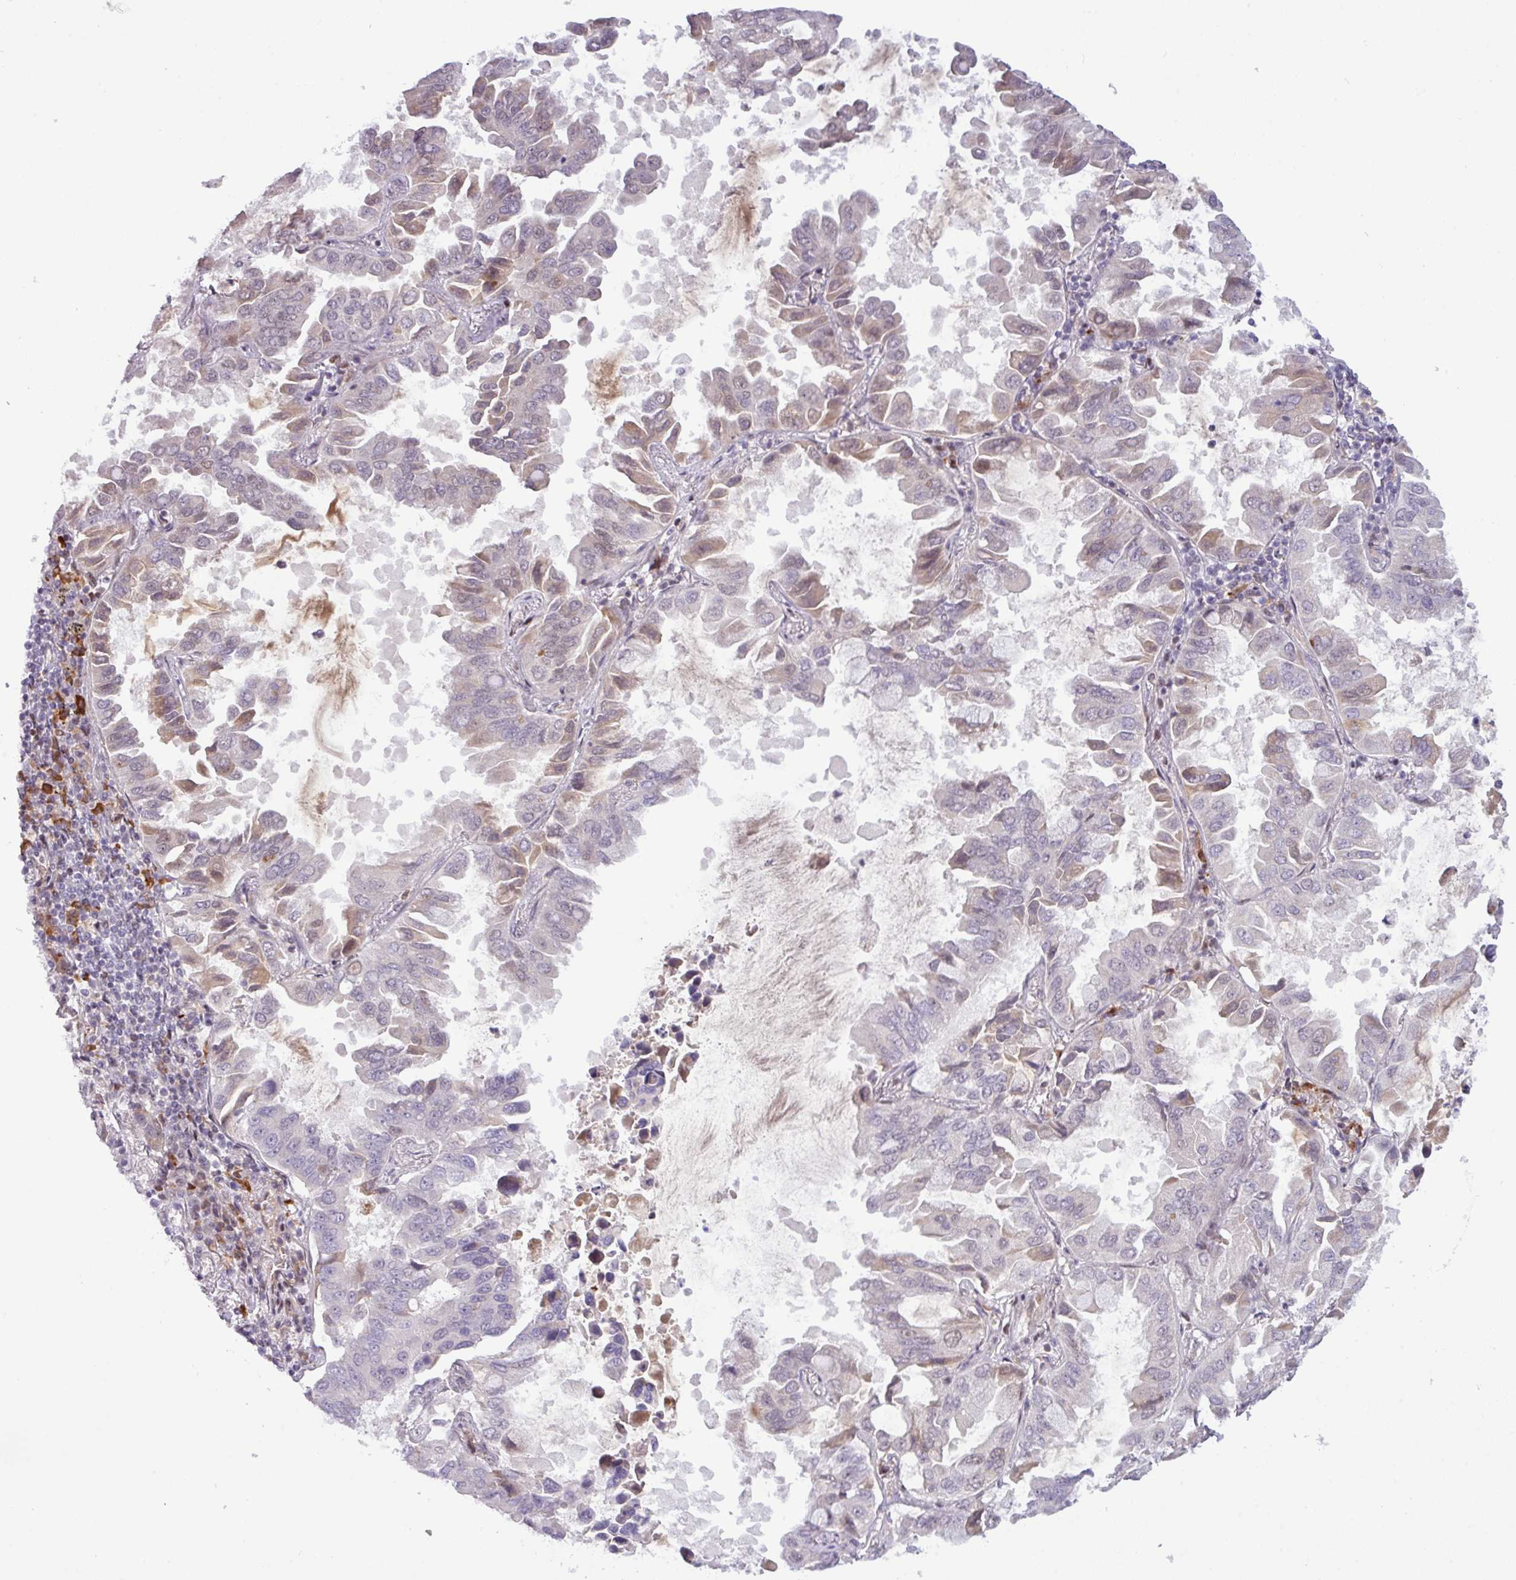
{"staining": {"intensity": "weak", "quantity": "<25%", "location": "cytoplasmic/membranous"}, "tissue": "lung cancer", "cell_type": "Tumor cells", "image_type": "cancer", "snomed": [{"axis": "morphology", "description": "Adenocarcinoma, NOS"}, {"axis": "topography", "description": "Lung"}], "caption": "DAB (3,3'-diaminobenzidine) immunohistochemical staining of human lung cancer reveals no significant positivity in tumor cells.", "gene": "SLC66A2", "patient": {"sex": "male", "age": 64}}